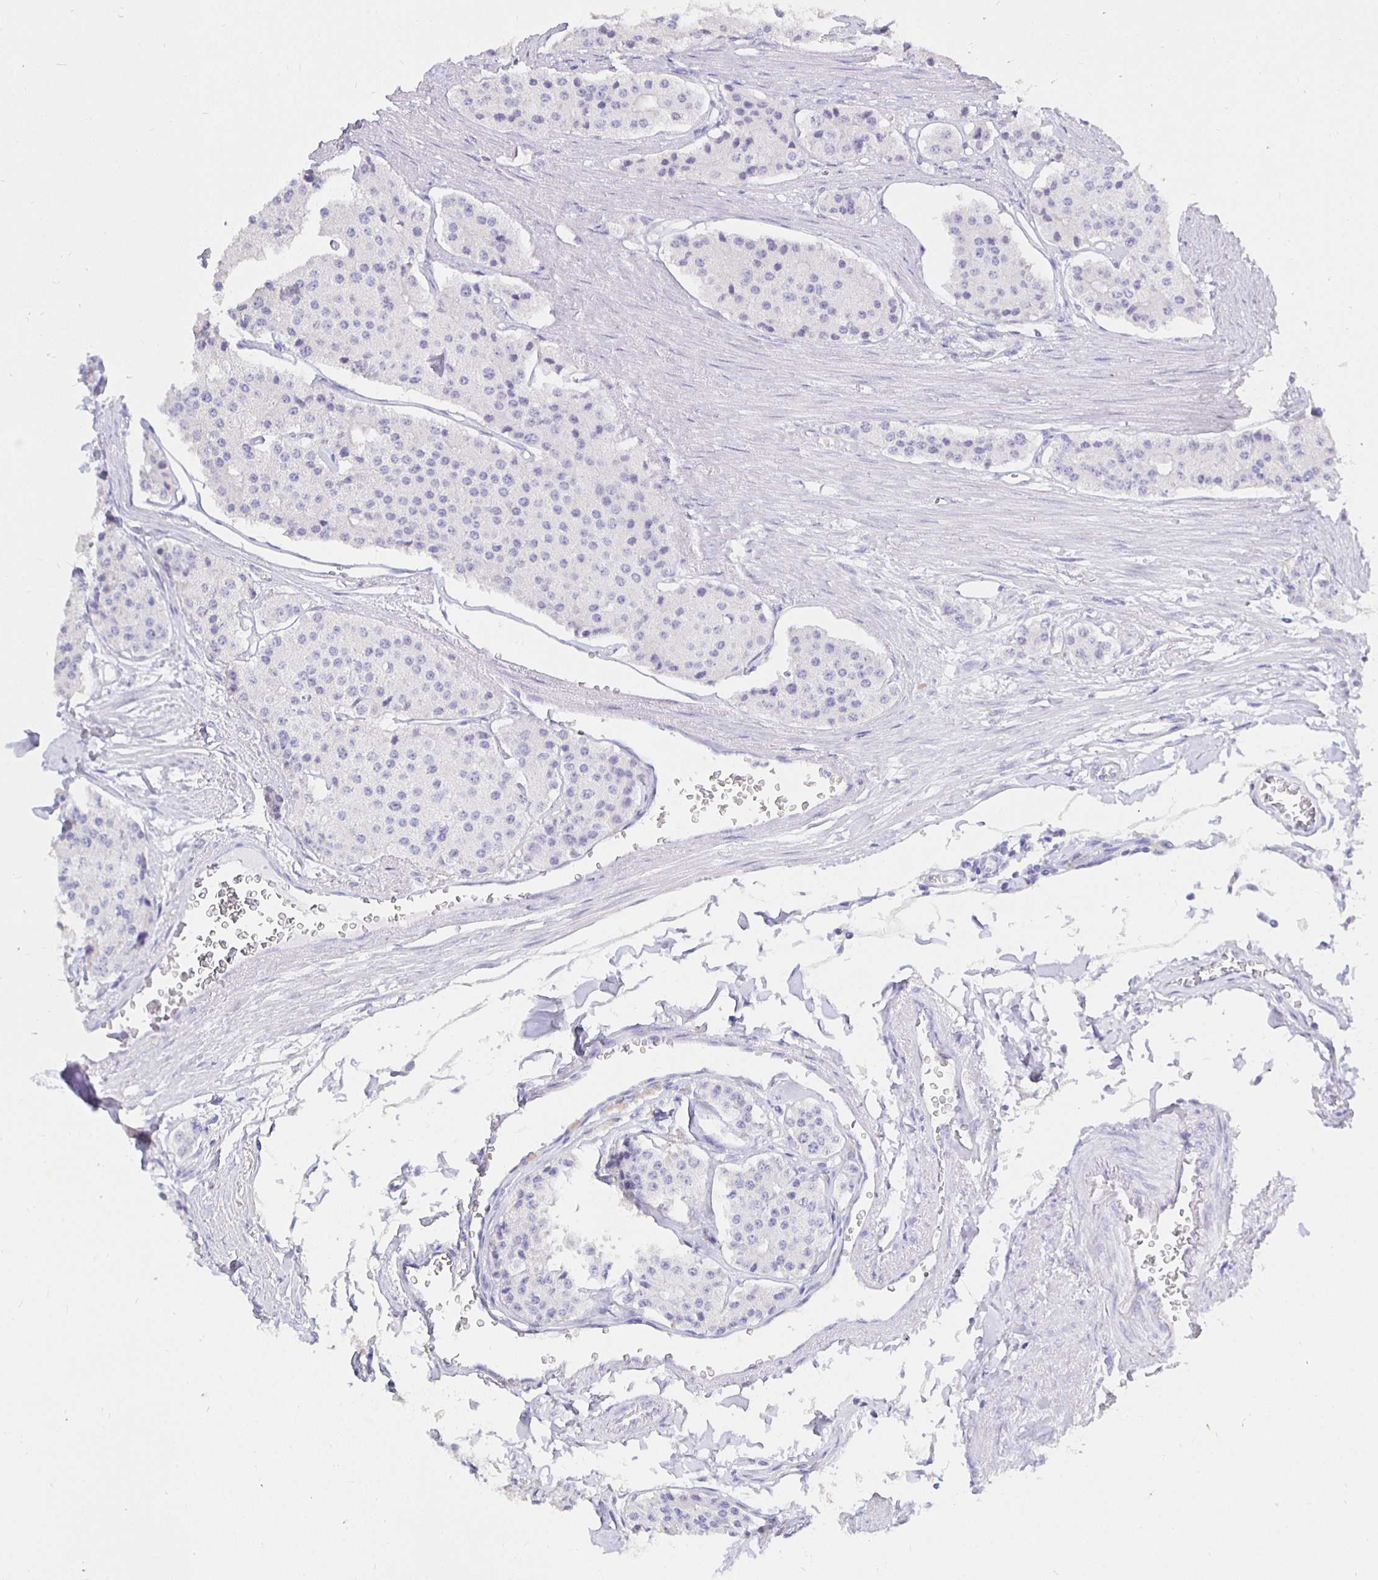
{"staining": {"intensity": "negative", "quantity": "none", "location": "none"}, "tissue": "carcinoid", "cell_type": "Tumor cells", "image_type": "cancer", "snomed": [{"axis": "morphology", "description": "Carcinoid, malignant, NOS"}, {"axis": "topography", "description": "Small intestine"}], "caption": "Malignant carcinoid was stained to show a protein in brown. There is no significant positivity in tumor cells.", "gene": "UMOD", "patient": {"sex": "female", "age": 65}}